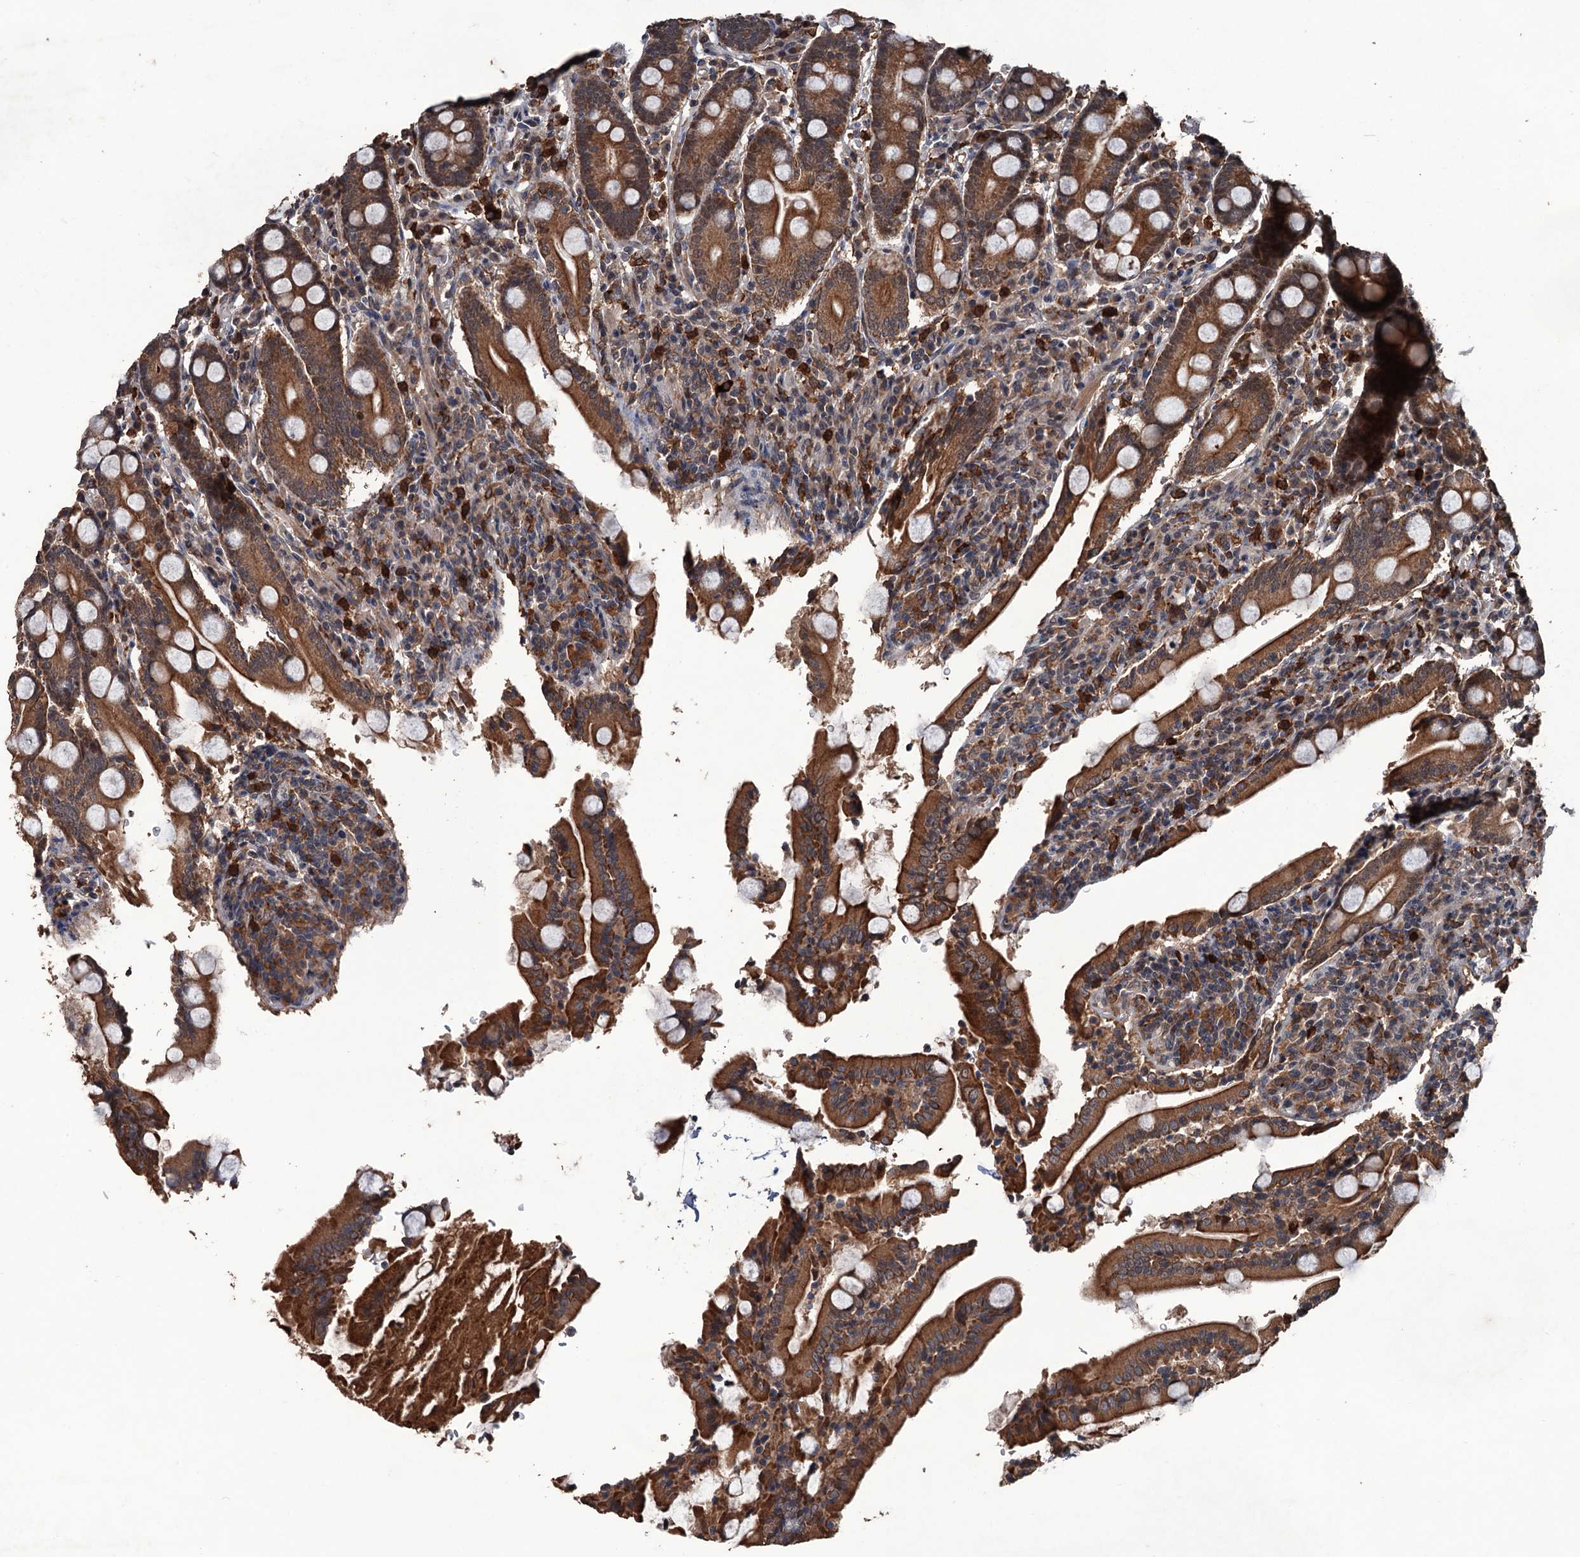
{"staining": {"intensity": "strong", "quantity": ">75%", "location": "cytoplasmic/membranous"}, "tissue": "duodenum", "cell_type": "Glandular cells", "image_type": "normal", "snomed": [{"axis": "morphology", "description": "Normal tissue, NOS"}, {"axis": "topography", "description": "Duodenum"}], "caption": "The histopathology image demonstrates staining of unremarkable duodenum, revealing strong cytoplasmic/membranous protein positivity (brown color) within glandular cells. The protein is stained brown, and the nuclei are stained in blue (DAB IHC with brightfield microscopy, high magnification).", "gene": "ZNF438", "patient": {"sex": "male", "age": 35}}